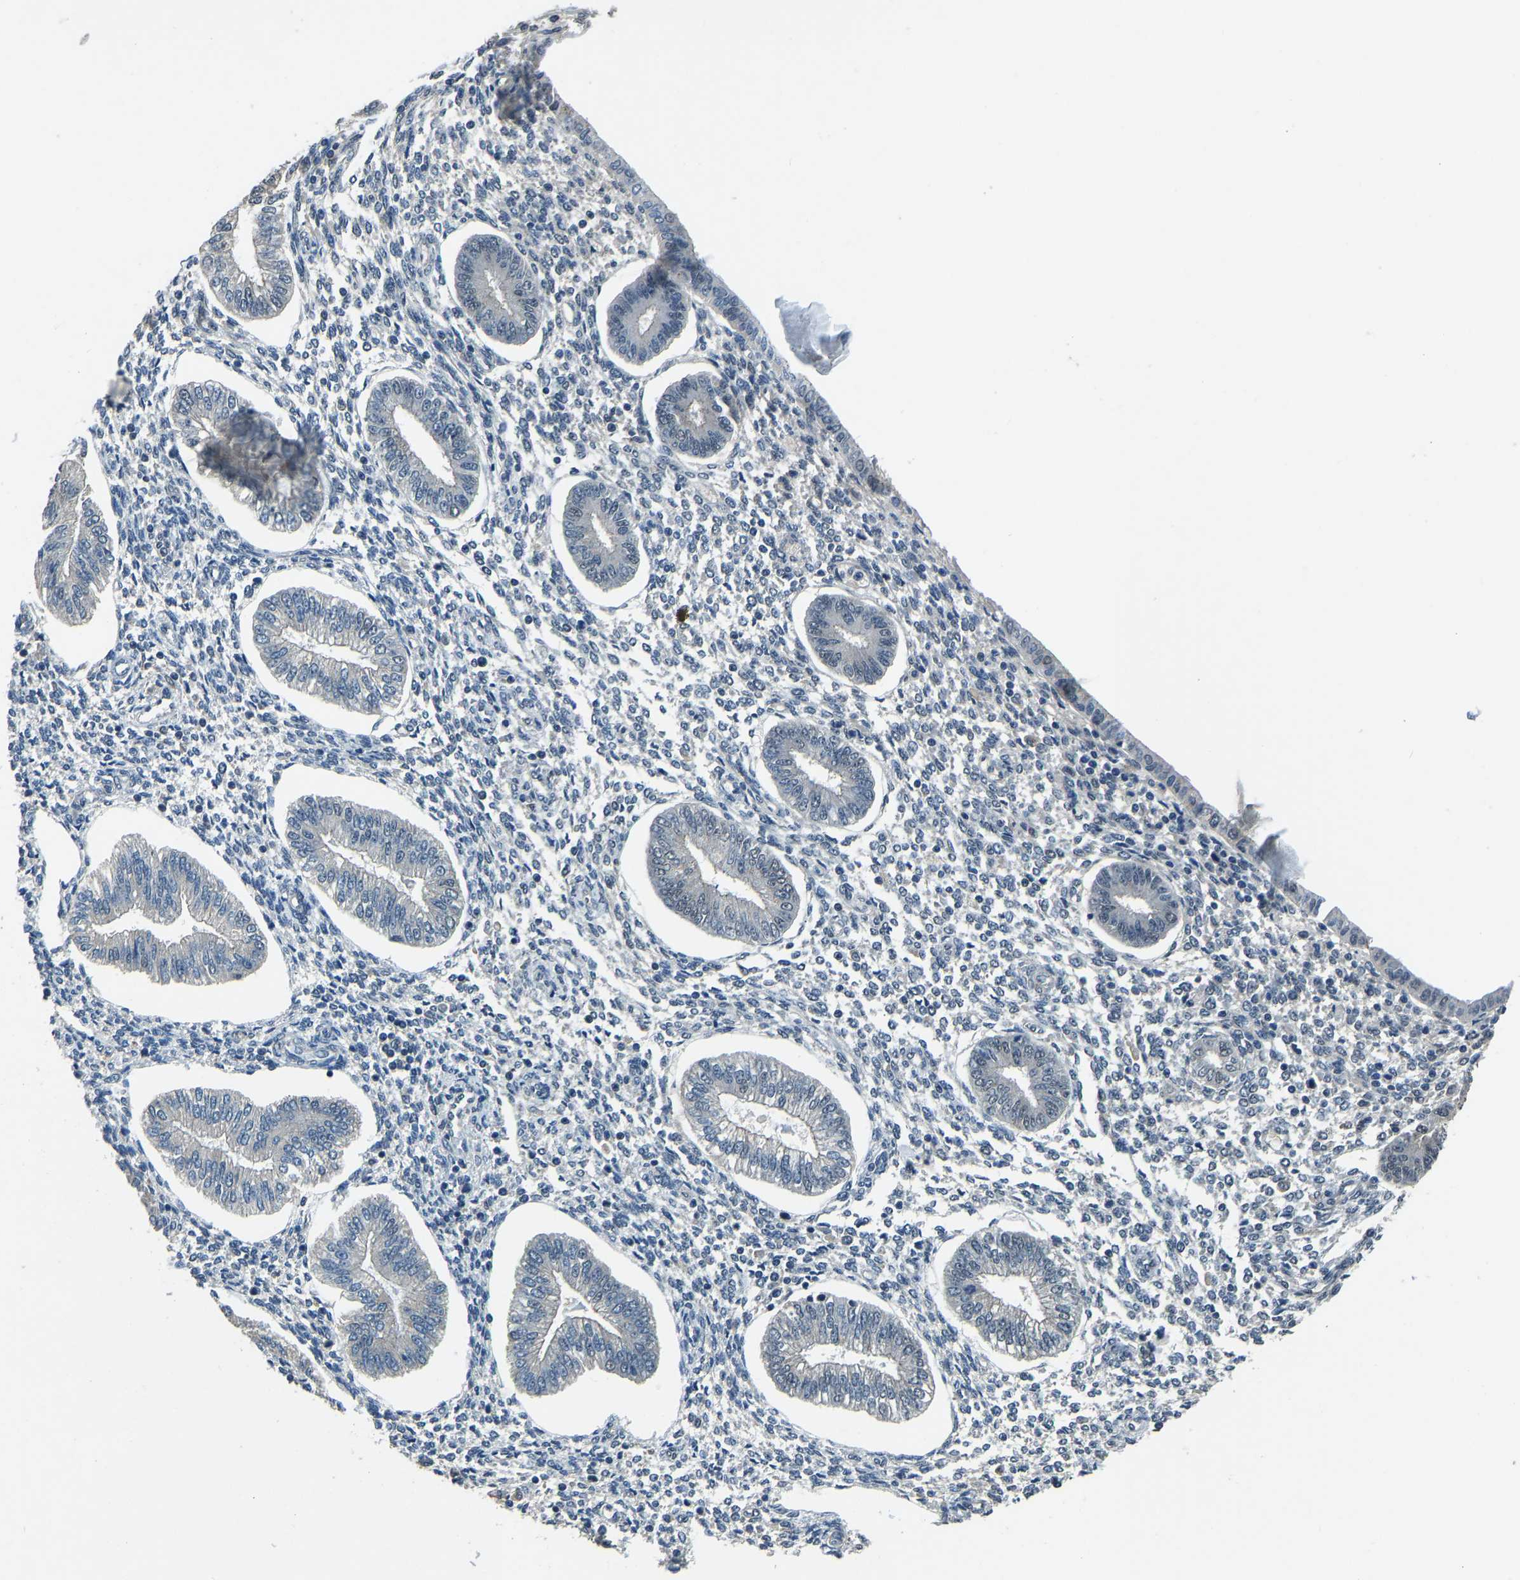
{"staining": {"intensity": "negative", "quantity": "none", "location": "none"}, "tissue": "endometrium", "cell_type": "Cells in endometrial stroma", "image_type": "normal", "snomed": [{"axis": "morphology", "description": "Normal tissue, NOS"}, {"axis": "topography", "description": "Endometrium"}], "caption": "Immunohistochemistry (IHC) of benign human endometrium displays no staining in cells in endometrial stroma. (IHC, brightfield microscopy, high magnification).", "gene": "TOX4", "patient": {"sex": "female", "age": 50}}